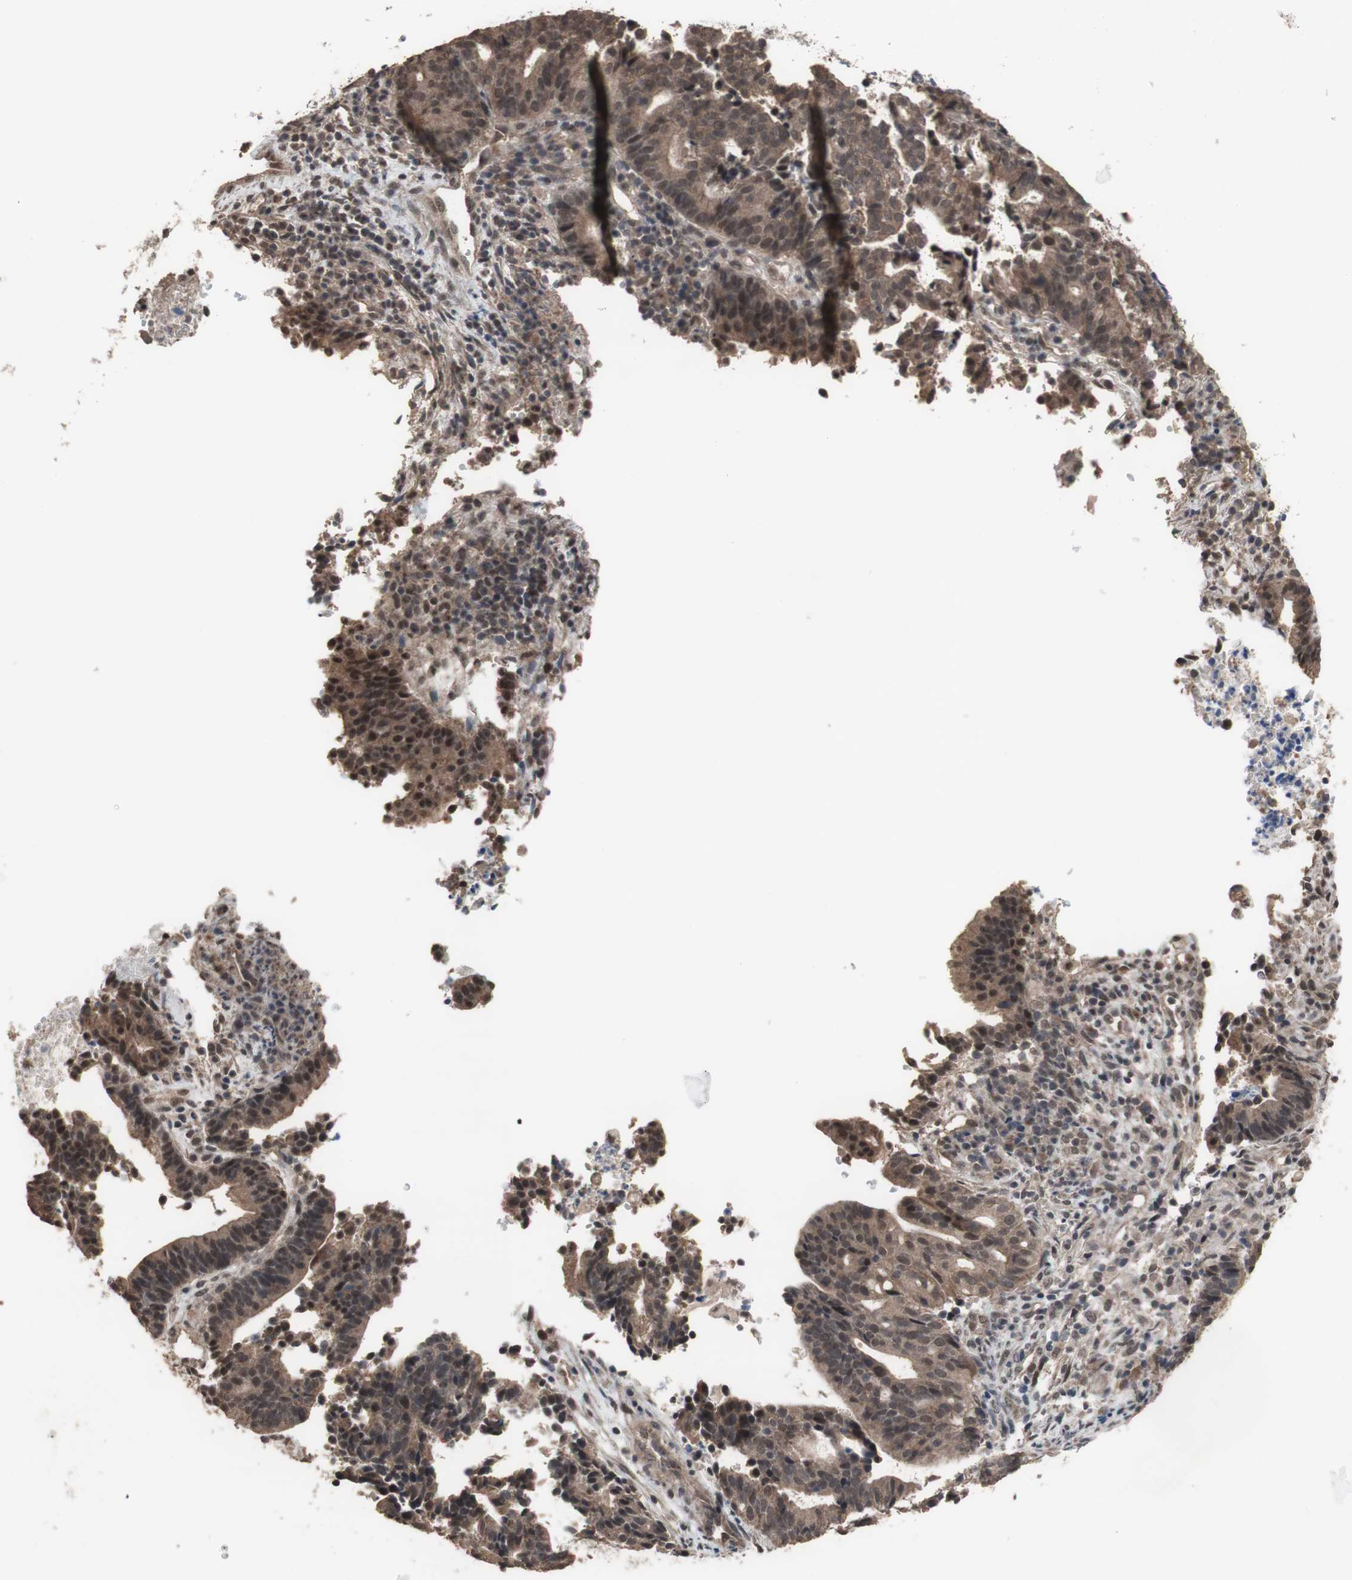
{"staining": {"intensity": "moderate", "quantity": ">75%", "location": "cytoplasmic/membranous"}, "tissue": "endometrial cancer", "cell_type": "Tumor cells", "image_type": "cancer", "snomed": [{"axis": "morphology", "description": "Adenocarcinoma, NOS"}, {"axis": "topography", "description": "Uterus"}], "caption": "Human endometrial cancer (adenocarcinoma) stained with a protein marker reveals moderate staining in tumor cells.", "gene": "KANSL1", "patient": {"sex": "female", "age": 83}}